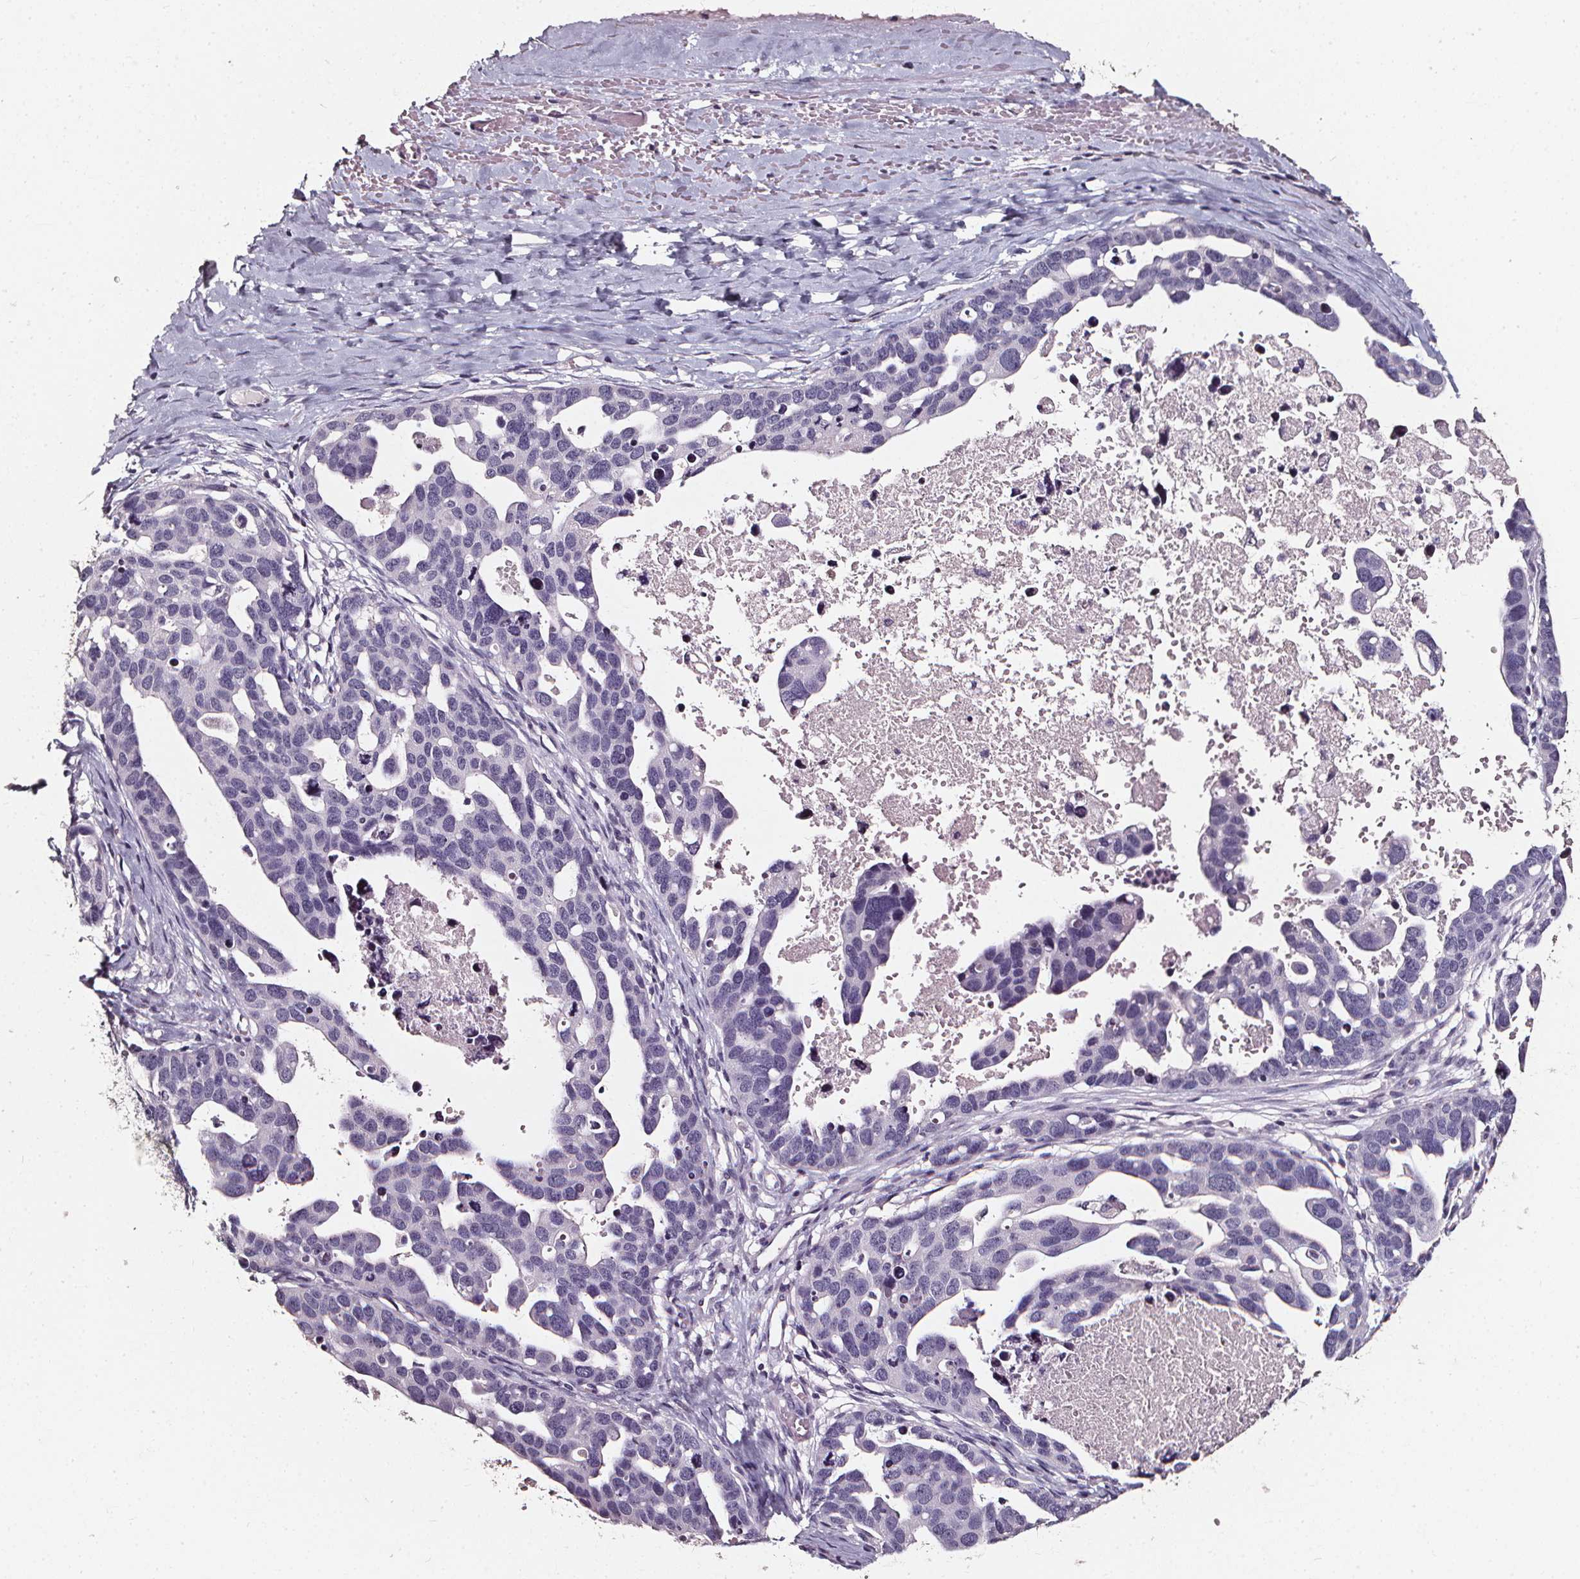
{"staining": {"intensity": "negative", "quantity": "none", "location": "none"}, "tissue": "ovarian cancer", "cell_type": "Tumor cells", "image_type": "cancer", "snomed": [{"axis": "morphology", "description": "Cystadenocarcinoma, serous, NOS"}, {"axis": "topography", "description": "Ovary"}], "caption": "High magnification brightfield microscopy of serous cystadenocarcinoma (ovarian) stained with DAB (brown) and counterstained with hematoxylin (blue): tumor cells show no significant staining. The staining is performed using DAB (3,3'-diaminobenzidine) brown chromogen with nuclei counter-stained in using hematoxylin.", "gene": "DEFA5", "patient": {"sex": "female", "age": 54}}